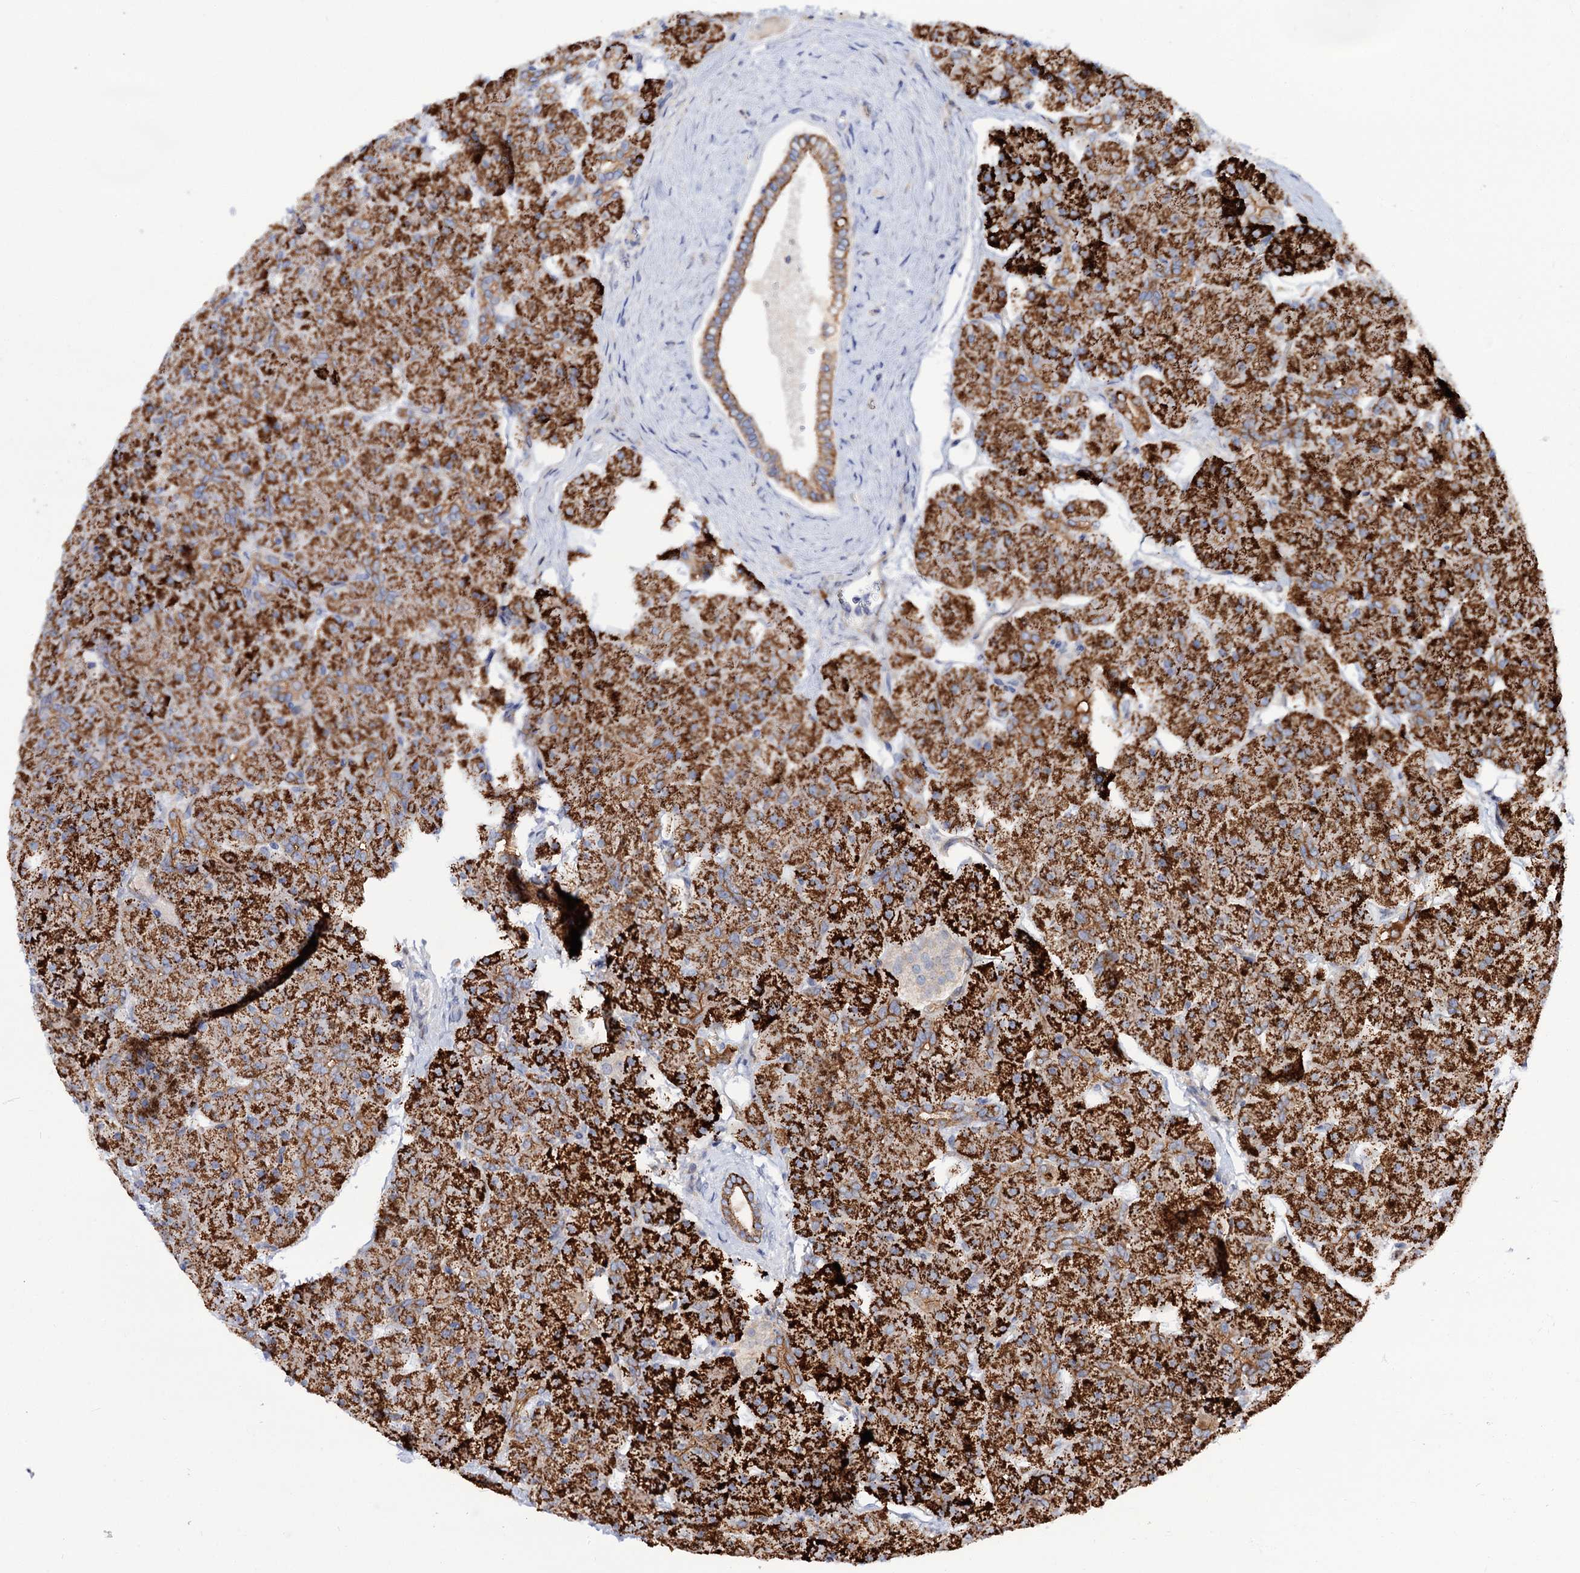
{"staining": {"intensity": "strong", "quantity": ">75%", "location": "cytoplasmic/membranous"}, "tissue": "pancreas", "cell_type": "Exocrine glandular cells", "image_type": "normal", "snomed": [{"axis": "morphology", "description": "Normal tissue, NOS"}, {"axis": "topography", "description": "Pancreas"}], "caption": "Immunohistochemical staining of normal pancreas exhibits >75% levels of strong cytoplasmic/membranous protein expression in approximately >75% of exocrine glandular cells.", "gene": "NUDCD2", "patient": {"sex": "male", "age": 66}}